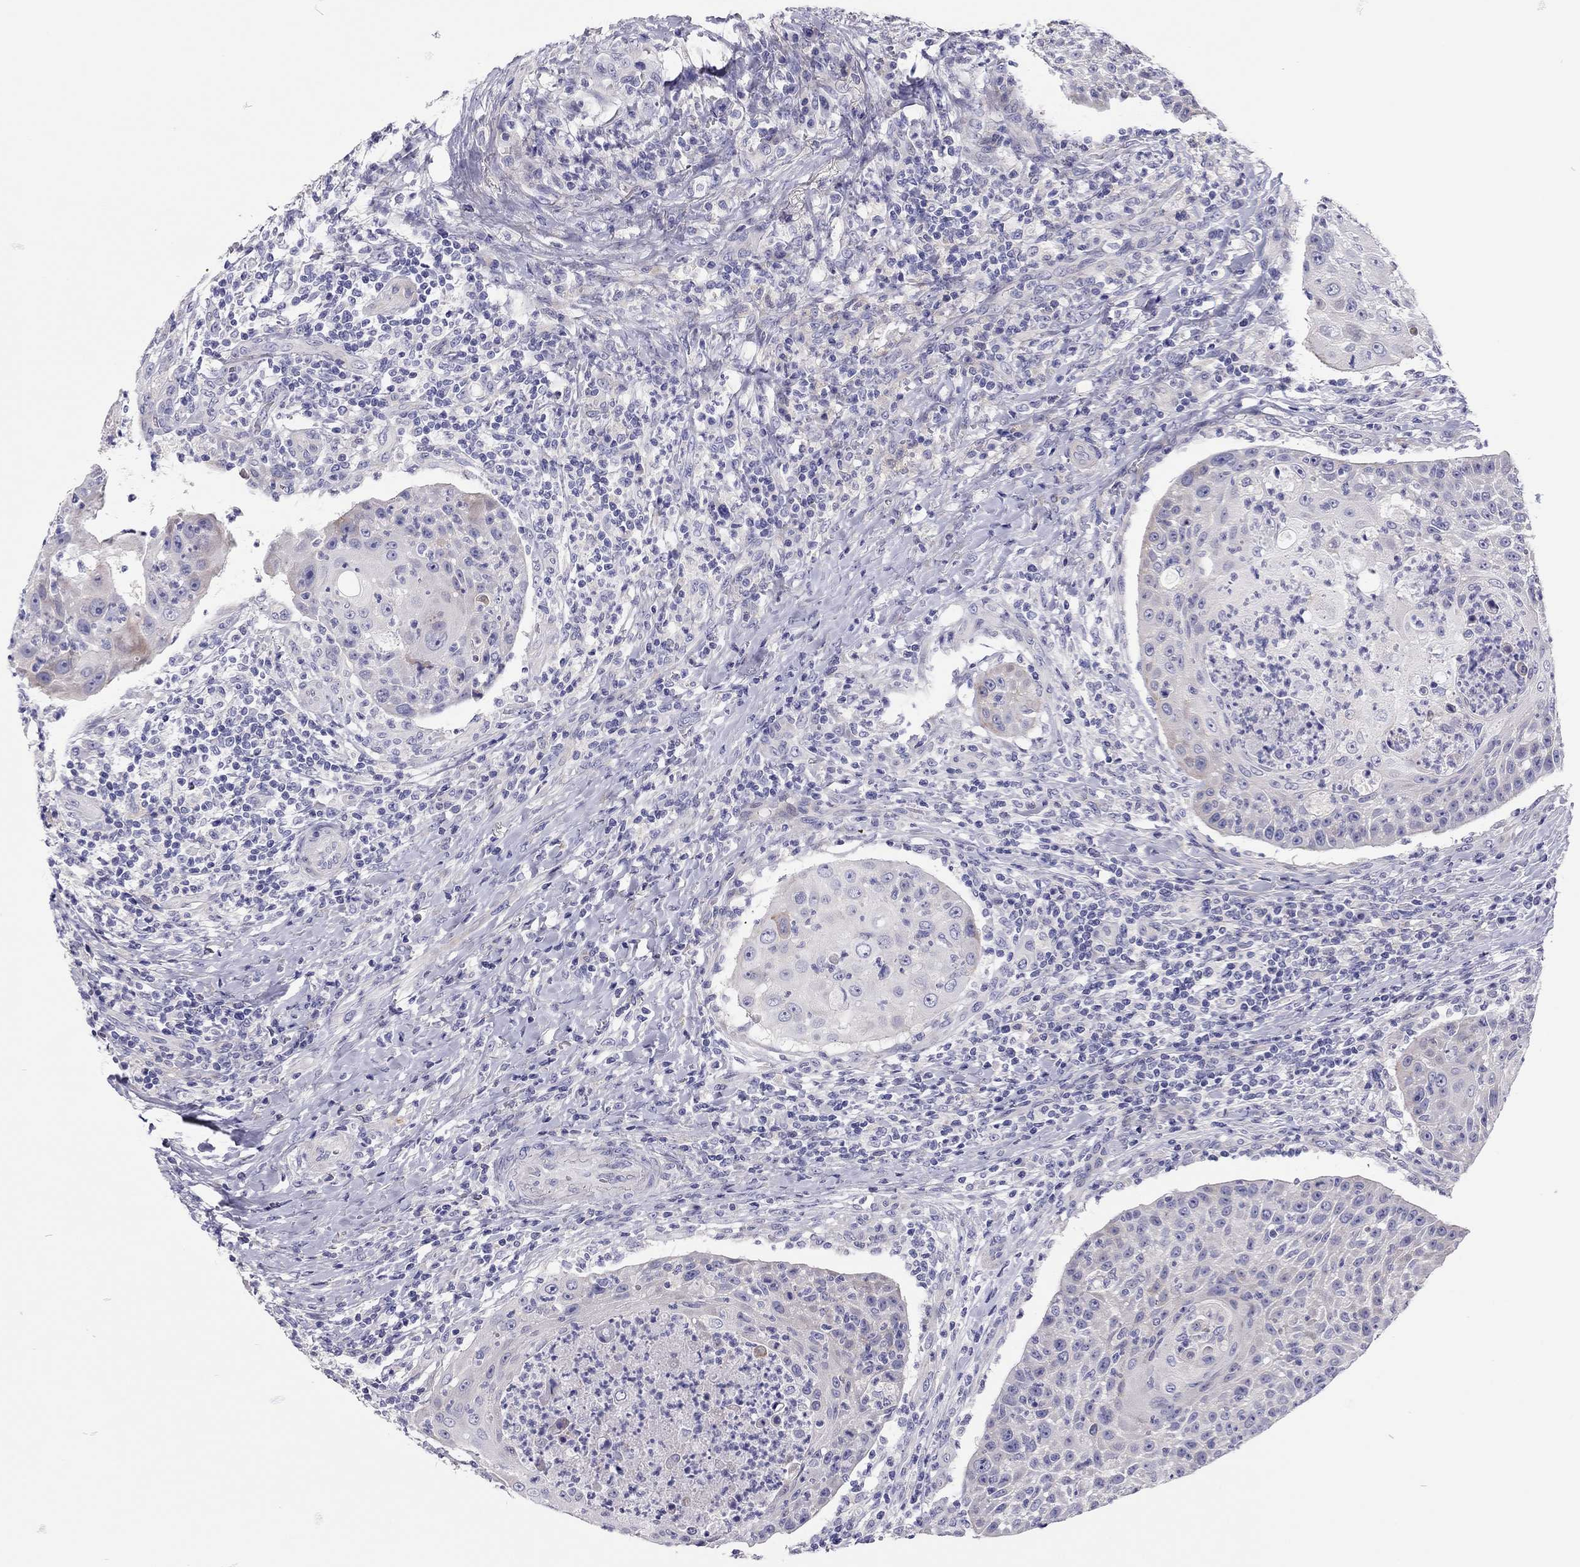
{"staining": {"intensity": "negative", "quantity": "none", "location": "none"}, "tissue": "head and neck cancer", "cell_type": "Tumor cells", "image_type": "cancer", "snomed": [{"axis": "morphology", "description": "Squamous cell carcinoma, NOS"}, {"axis": "topography", "description": "Head-Neck"}], "caption": "Immunohistochemical staining of head and neck cancer shows no significant expression in tumor cells.", "gene": "SCARB1", "patient": {"sex": "male", "age": 69}}